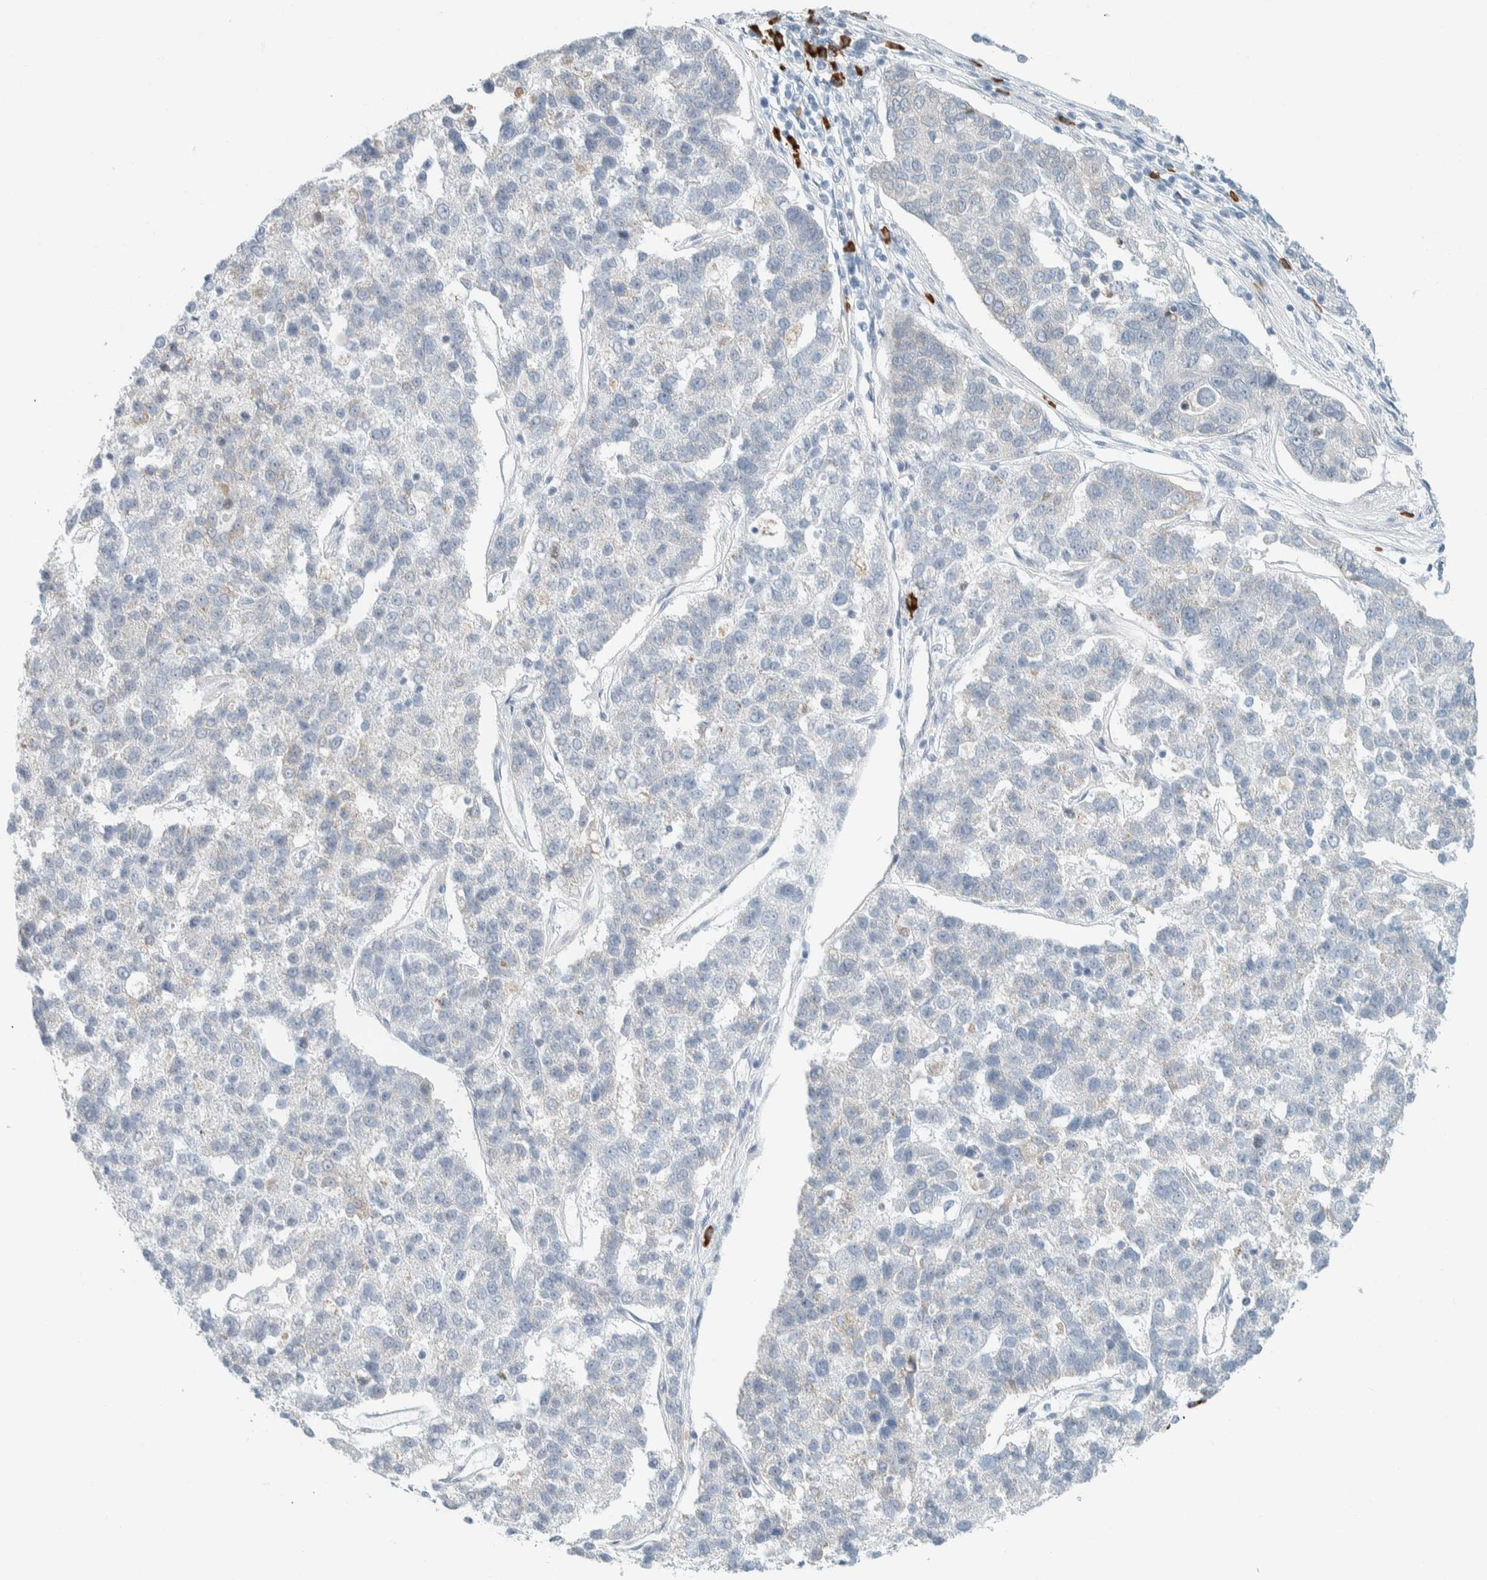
{"staining": {"intensity": "negative", "quantity": "none", "location": "none"}, "tissue": "pancreatic cancer", "cell_type": "Tumor cells", "image_type": "cancer", "snomed": [{"axis": "morphology", "description": "Adenocarcinoma, NOS"}, {"axis": "topography", "description": "Pancreas"}], "caption": "The immunohistochemistry (IHC) image has no significant positivity in tumor cells of pancreatic cancer tissue.", "gene": "ARHGAP27", "patient": {"sex": "female", "age": 61}}